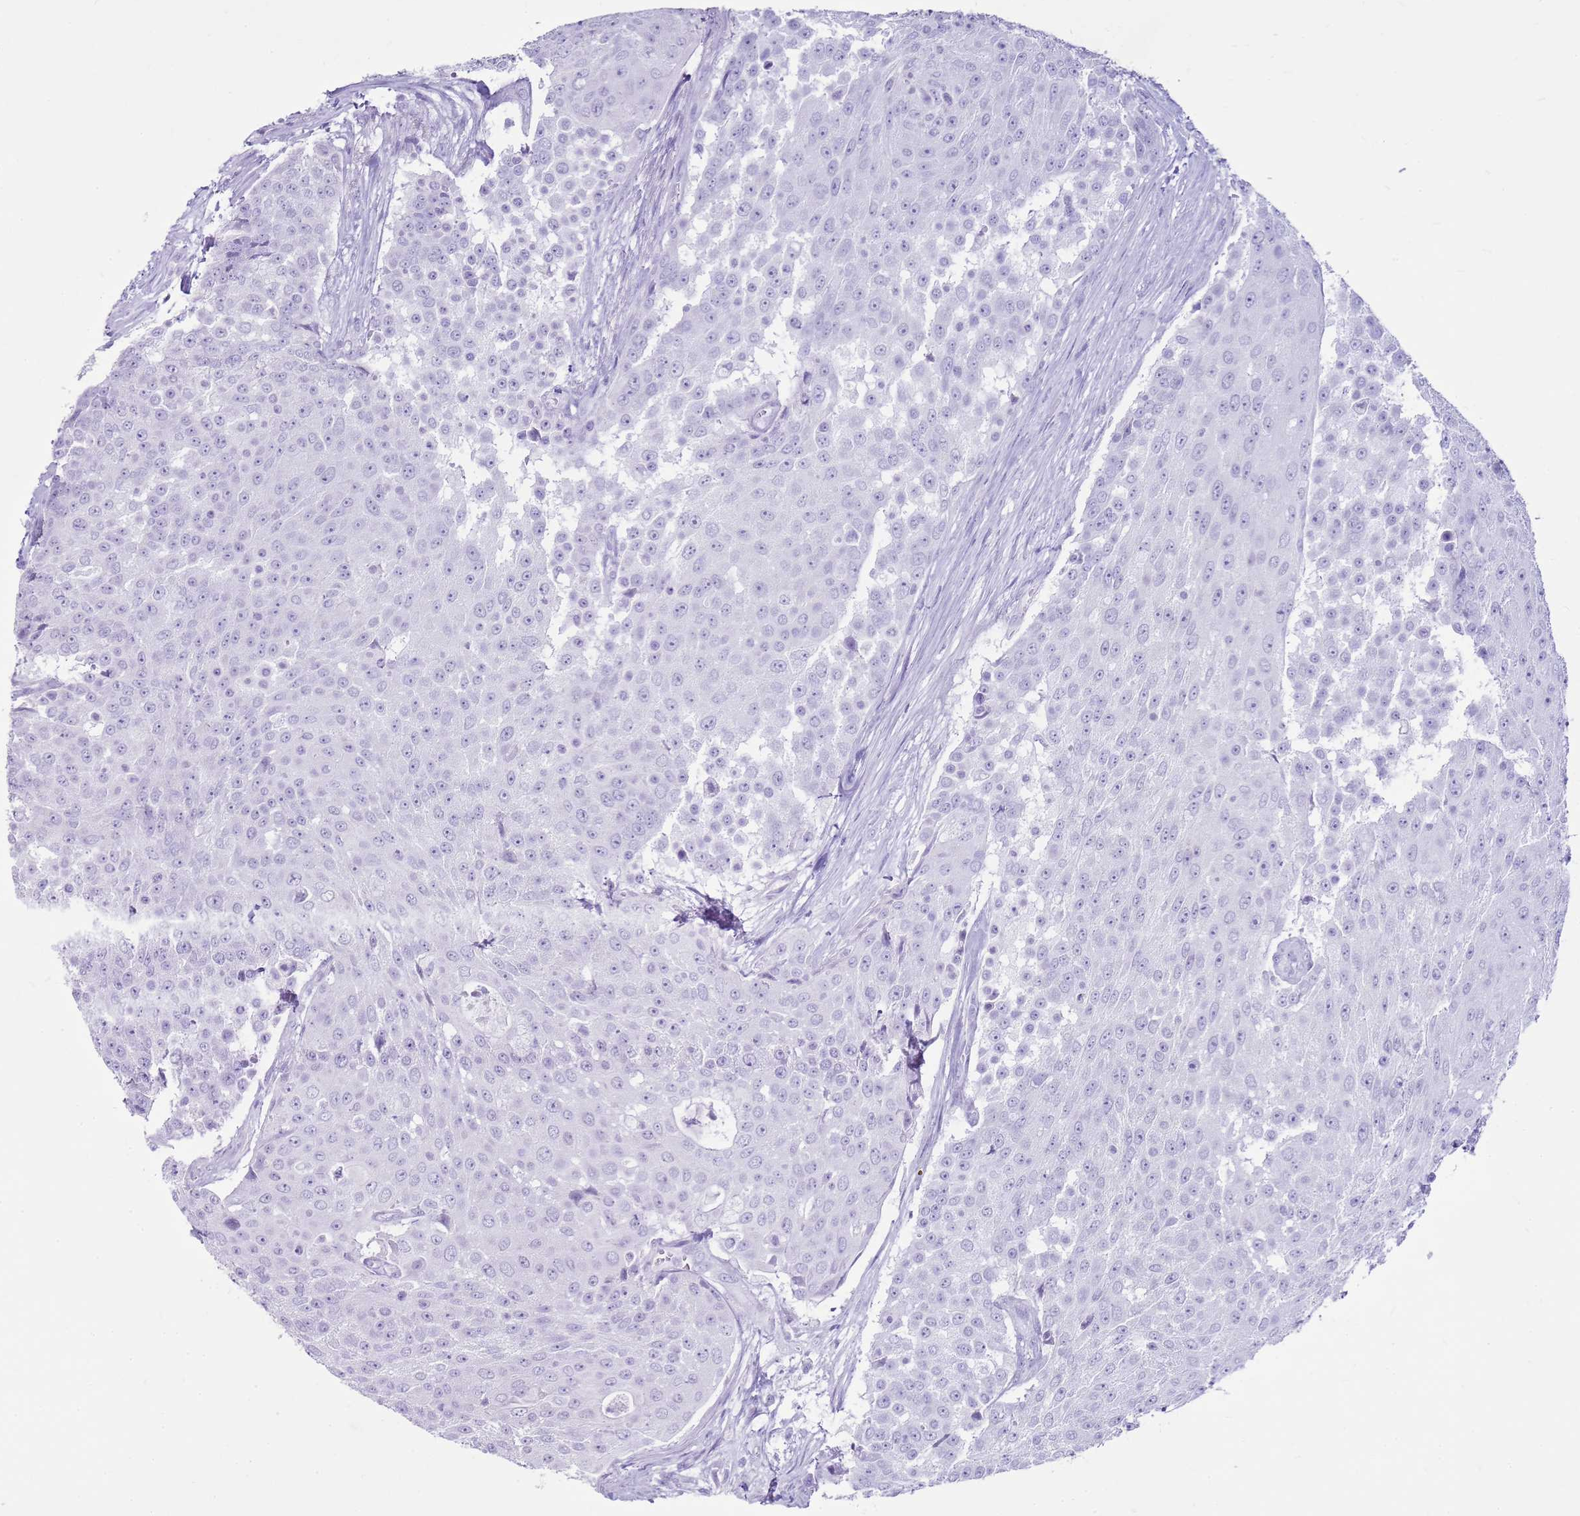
{"staining": {"intensity": "negative", "quantity": "none", "location": "none"}, "tissue": "urothelial cancer", "cell_type": "Tumor cells", "image_type": "cancer", "snomed": [{"axis": "morphology", "description": "Urothelial carcinoma, High grade"}, {"axis": "topography", "description": "Urinary bladder"}], "caption": "Tumor cells show no significant protein staining in urothelial cancer.", "gene": "CA8", "patient": {"sex": "female", "age": 63}}